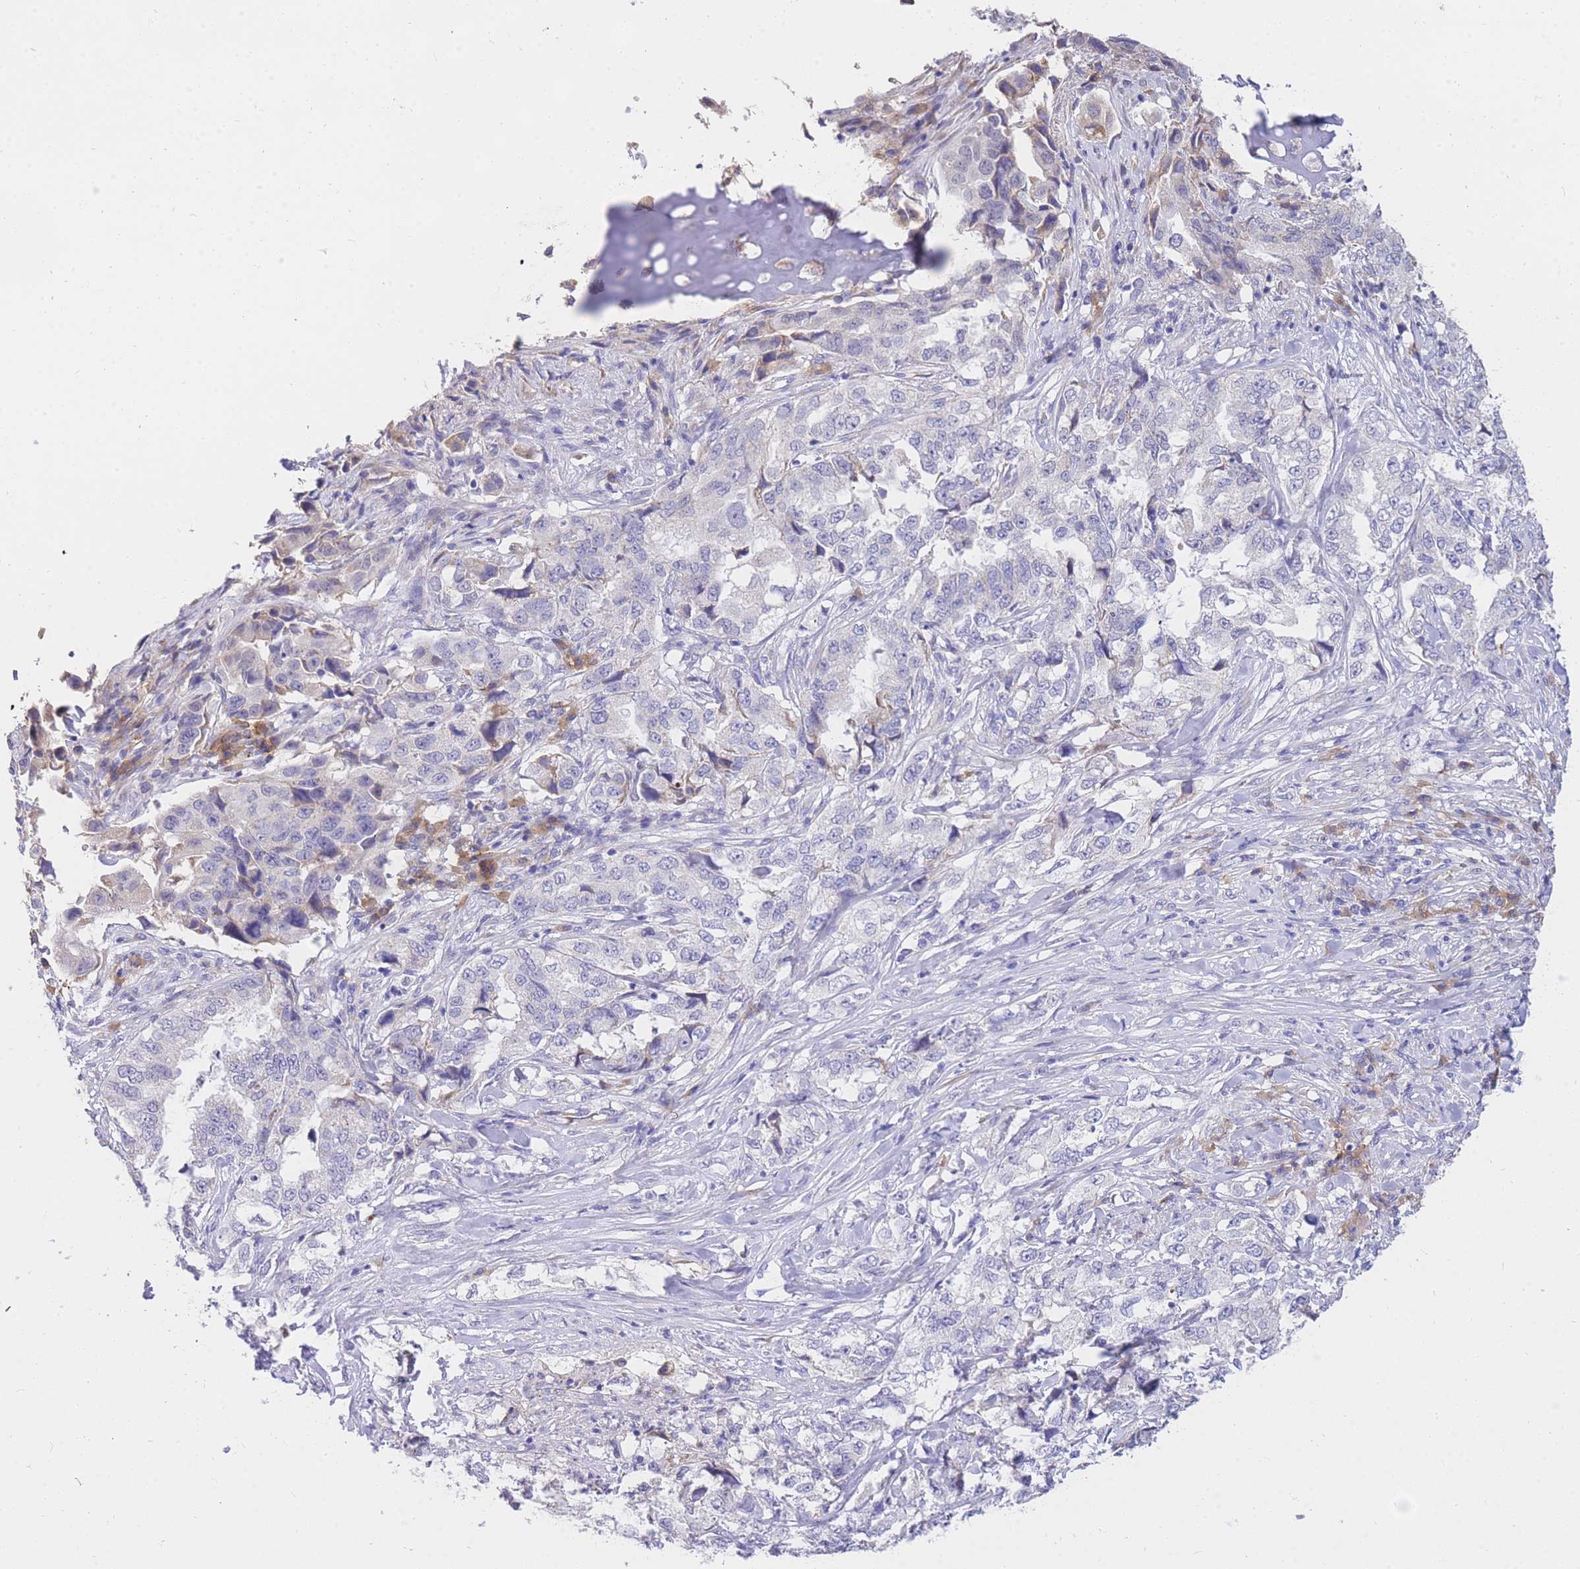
{"staining": {"intensity": "negative", "quantity": "none", "location": "none"}, "tissue": "lung cancer", "cell_type": "Tumor cells", "image_type": "cancer", "snomed": [{"axis": "morphology", "description": "Adenocarcinoma, NOS"}, {"axis": "topography", "description": "Lung"}], "caption": "Micrograph shows no protein positivity in tumor cells of lung cancer tissue.", "gene": "C2orf88", "patient": {"sex": "female", "age": 51}}